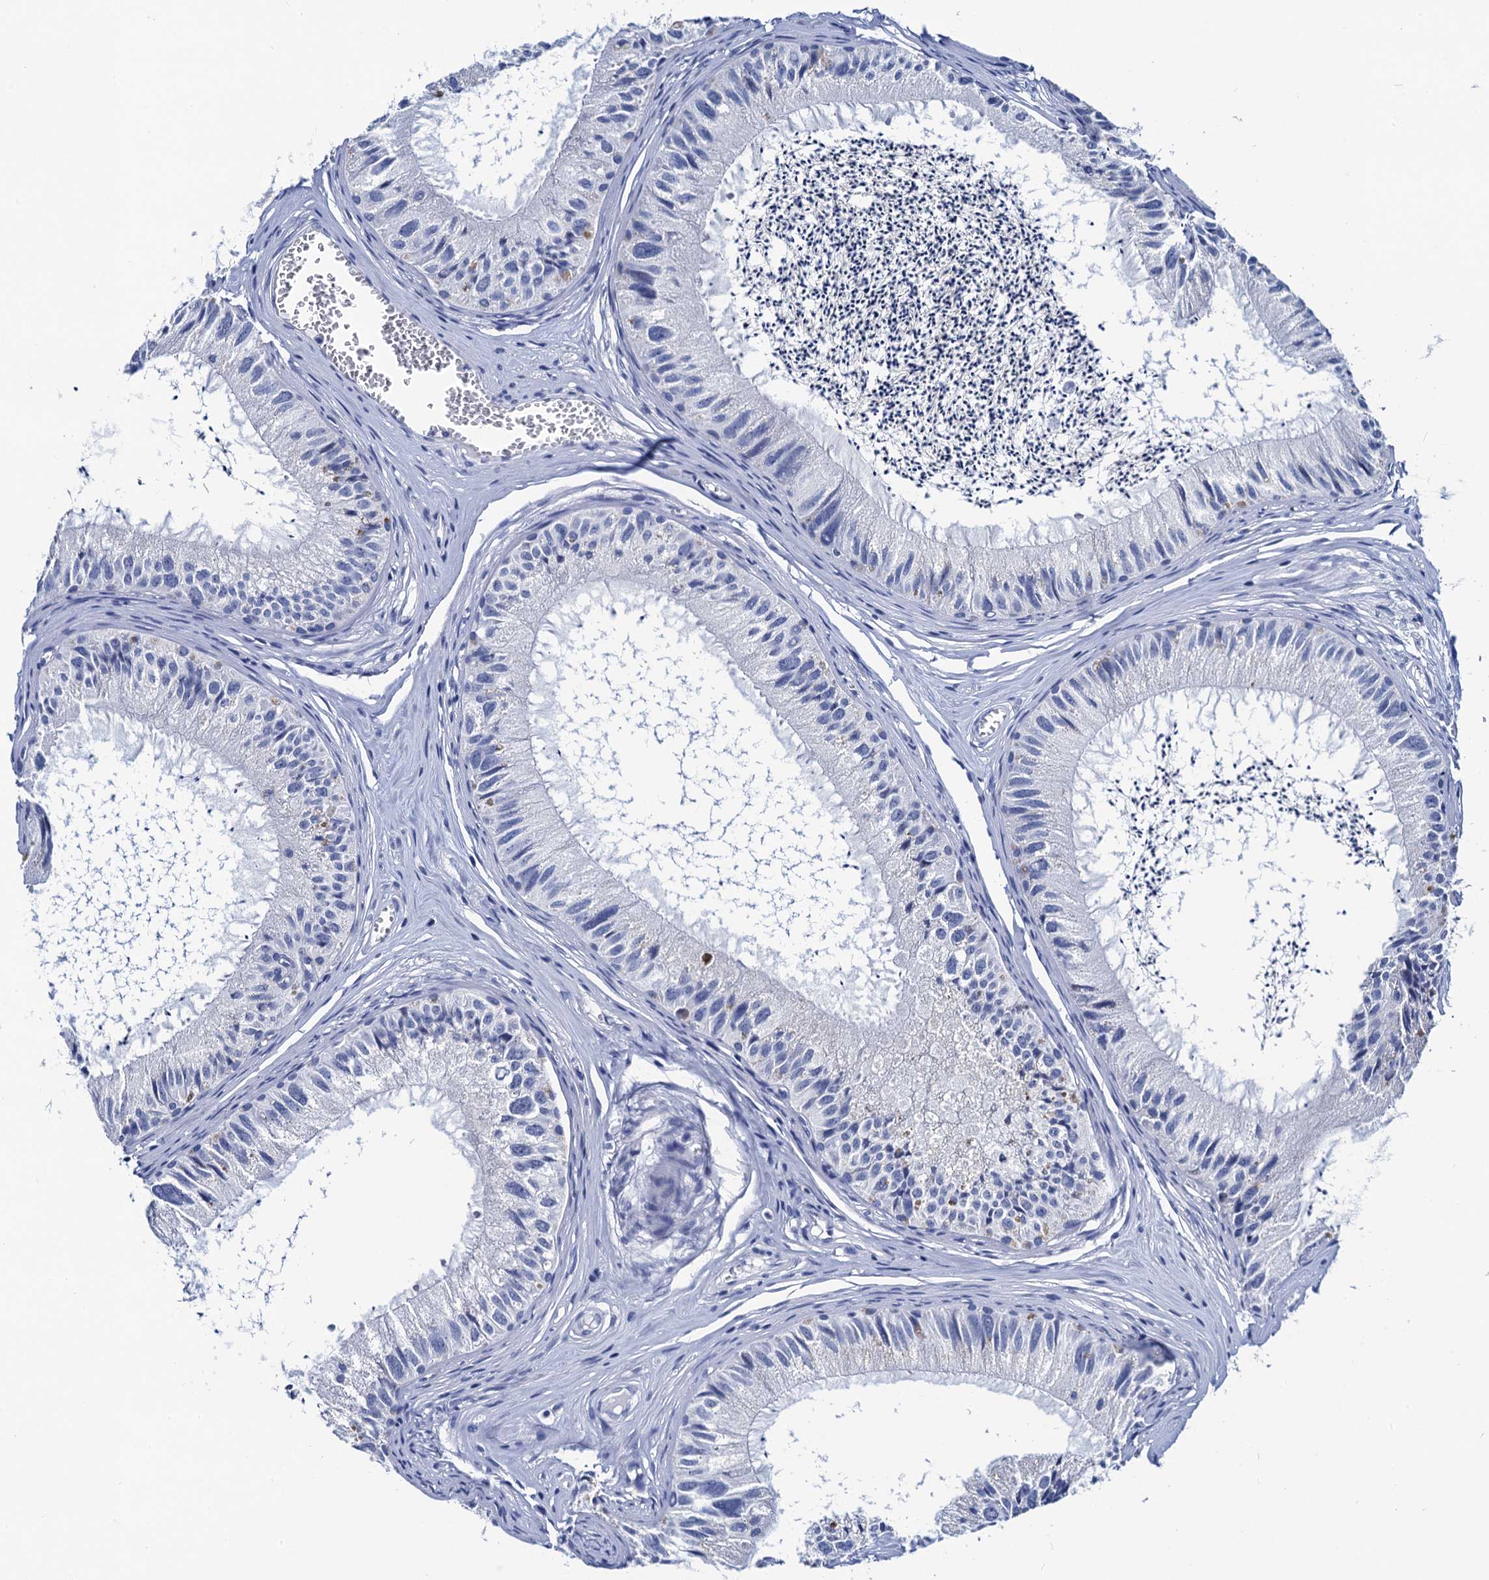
{"staining": {"intensity": "weak", "quantity": "<25%", "location": "cytoplasmic/membranous"}, "tissue": "epididymis", "cell_type": "Glandular cells", "image_type": "normal", "snomed": [{"axis": "morphology", "description": "Normal tissue, NOS"}, {"axis": "topography", "description": "Epididymis"}], "caption": "The histopathology image displays no significant positivity in glandular cells of epididymis. (Stains: DAB immunohistochemistry with hematoxylin counter stain, Microscopy: brightfield microscopy at high magnification).", "gene": "LYPD3", "patient": {"sex": "male", "age": 79}}